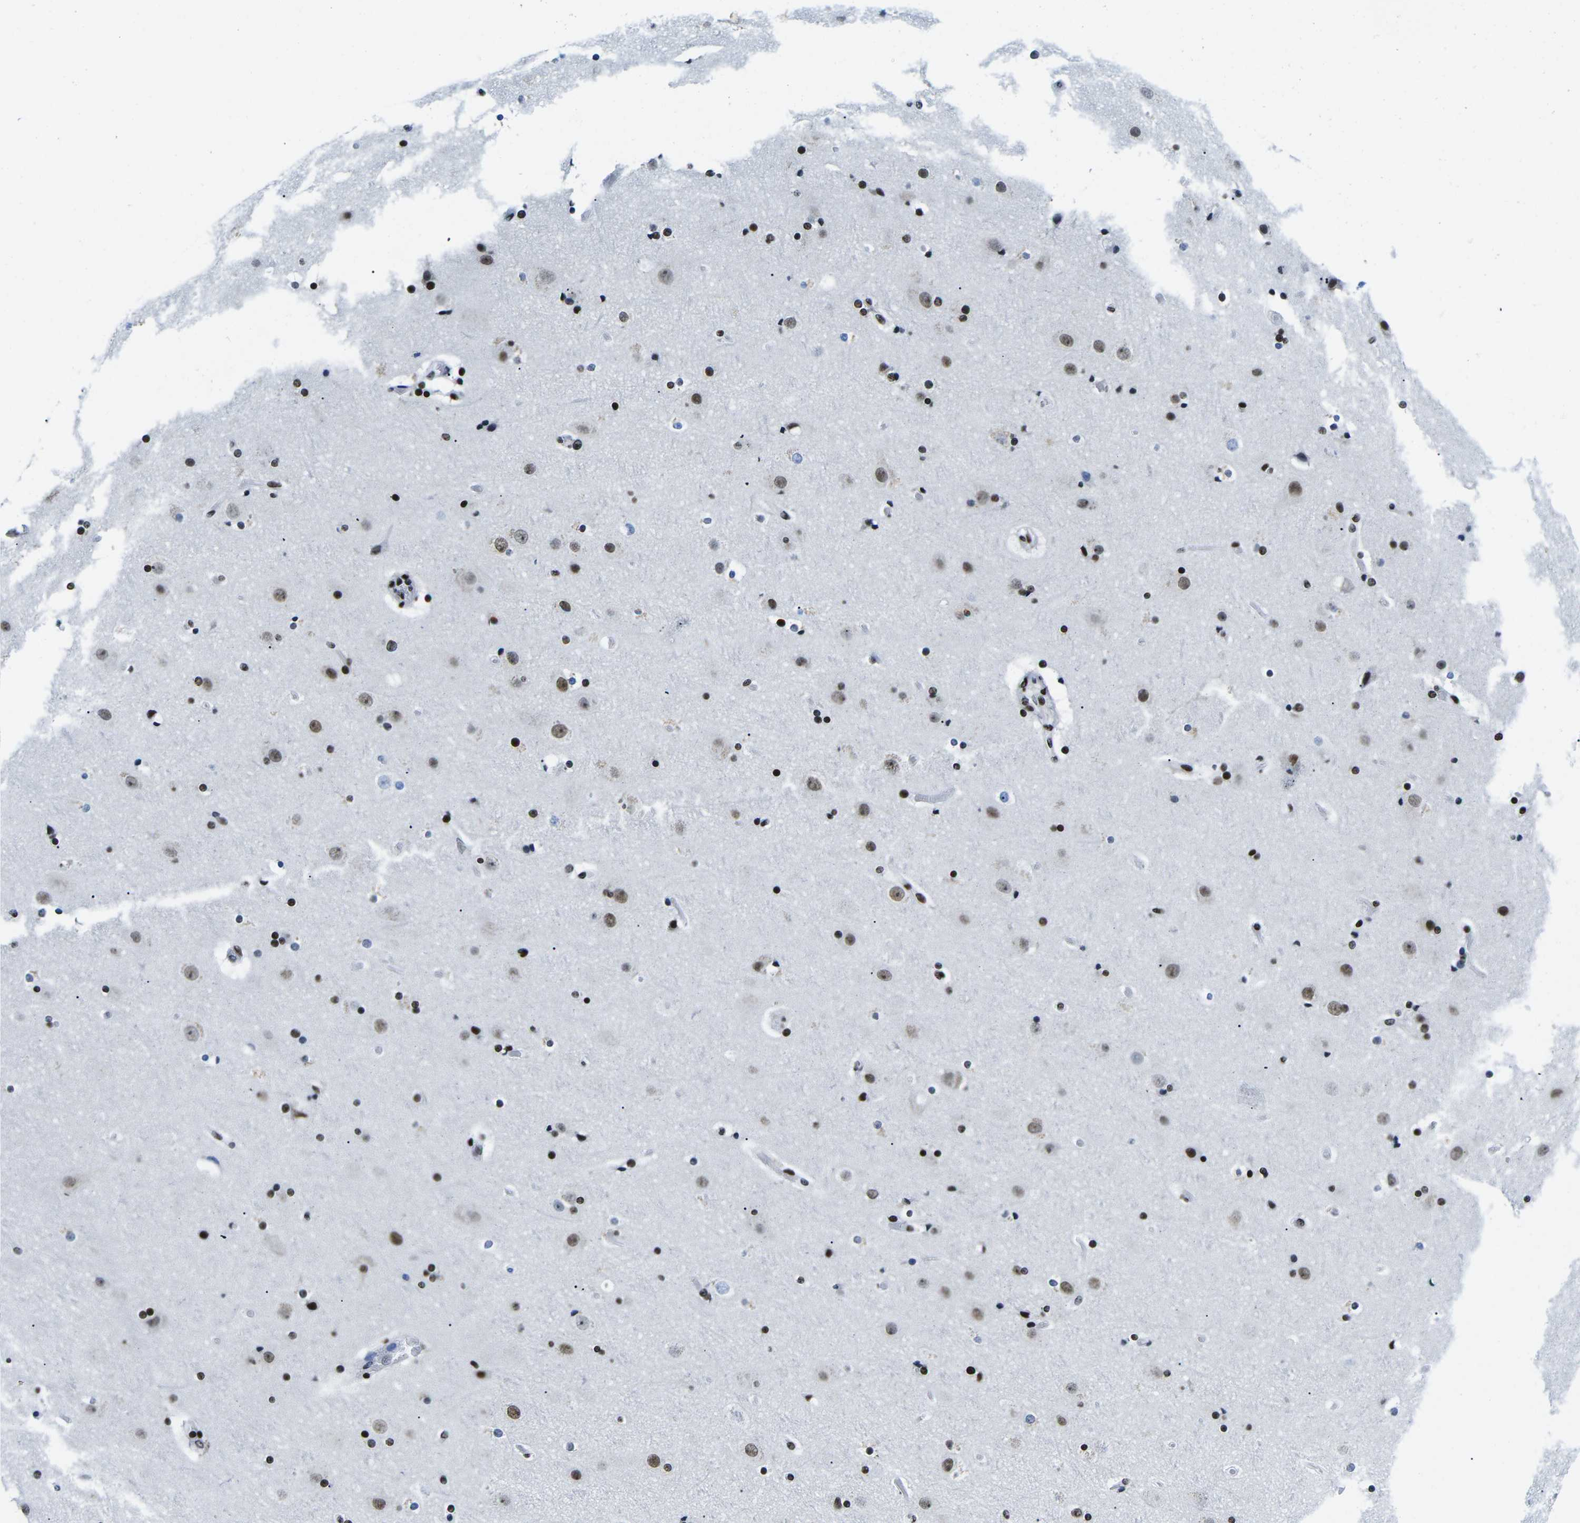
{"staining": {"intensity": "strong", "quantity": "25%-75%", "location": "nuclear"}, "tissue": "cerebral cortex", "cell_type": "Glial cells", "image_type": "normal", "snomed": [{"axis": "morphology", "description": "Normal tissue, NOS"}, {"axis": "topography", "description": "Cerebral cortex"}], "caption": "IHC micrograph of benign cerebral cortex: cerebral cortex stained using IHC reveals high levels of strong protein expression localized specifically in the nuclear of glial cells, appearing as a nuclear brown color.", "gene": "ATF1", "patient": {"sex": "male", "age": 57}}